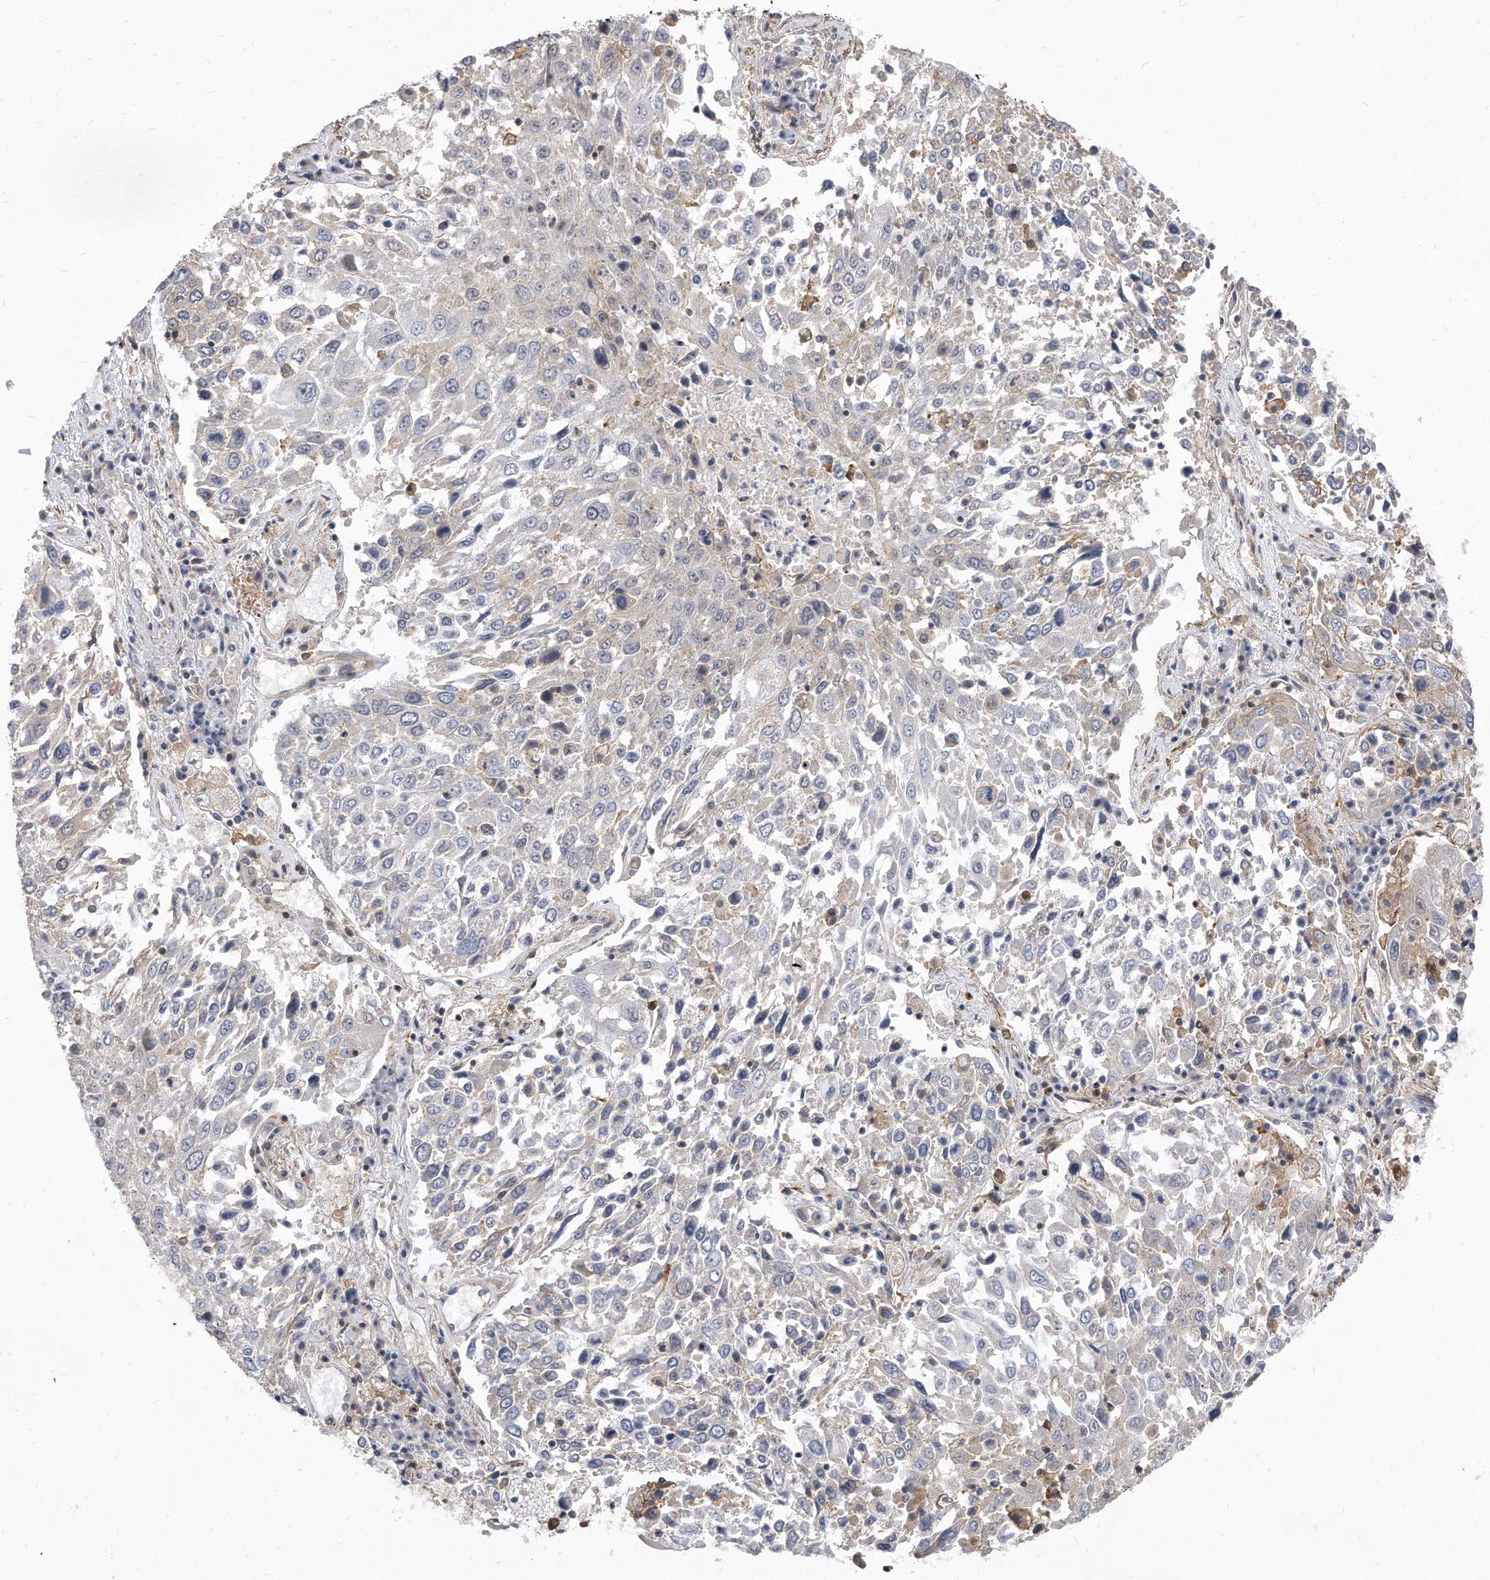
{"staining": {"intensity": "negative", "quantity": "none", "location": "none"}, "tissue": "lung cancer", "cell_type": "Tumor cells", "image_type": "cancer", "snomed": [{"axis": "morphology", "description": "Squamous cell carcinoma, NOS"}, {"axis": "topography", "description": "Lung"}], "caption": "Immunohistochemistry (IHC) histopathology image of human lung cancer stained for a protein (brown), which reveals no expression in tumor cells.", "gene": "TCP1", "patient": {"sex": "male", "age": 65}}